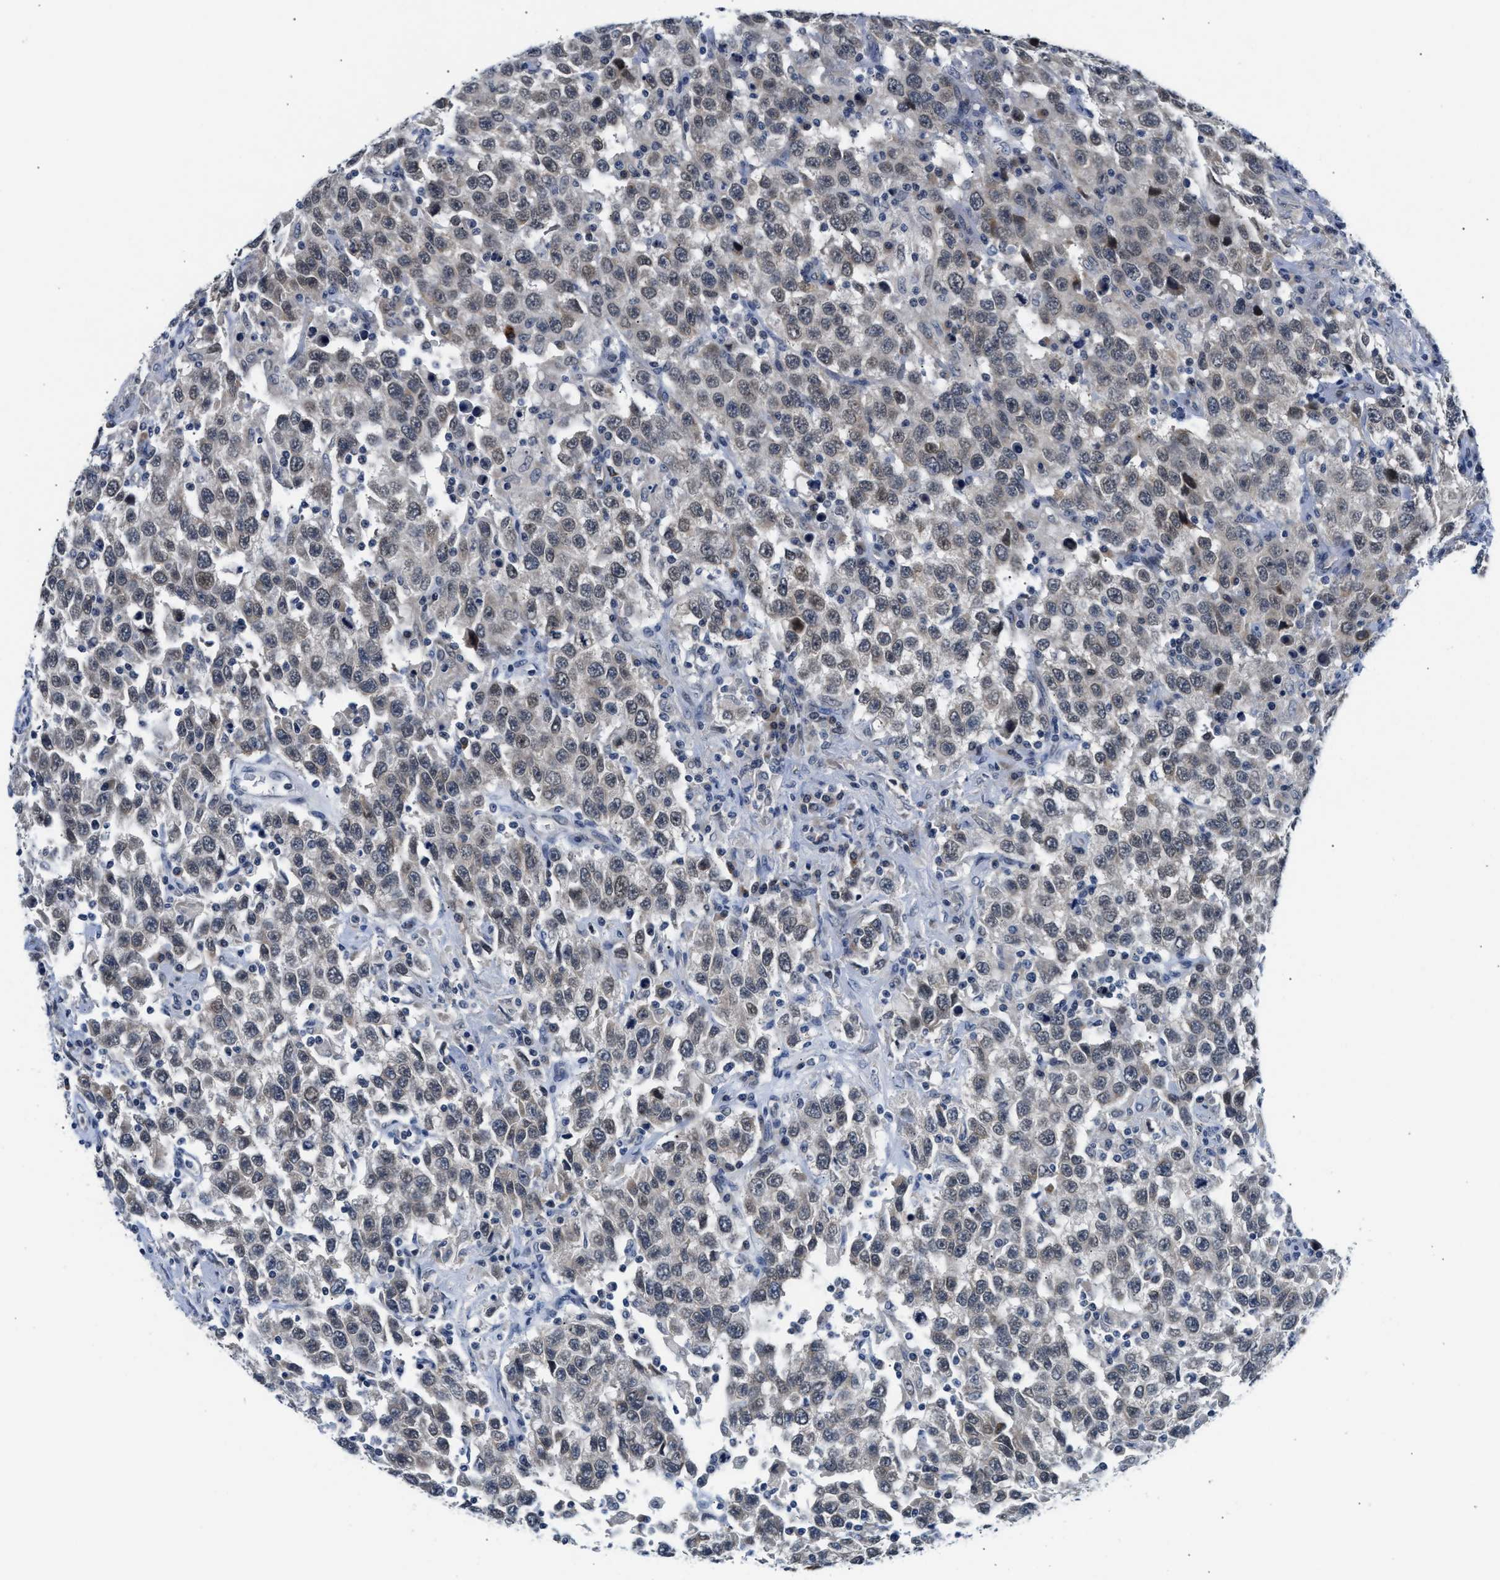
{"staining": {"intensity": "weak", "quantity": "<25%", "location": "cytoplasmic/membranous"}, "tissue": "testis cancer", "cell_type": "Tumor cells", "image_type": "cancer", "snomed": [{"axis": "morphology", "description": "Seminoma, NOS"}, {"axis": "topography", "description": "Testis"}], "caption": "This is a photomicrograph of immunohistochemistry (IHC) staining of testis seminoma, which shows no positivity in tumor cells.", "gene": "PPM1H", "patient": {"sex": "male", "age": 41}}